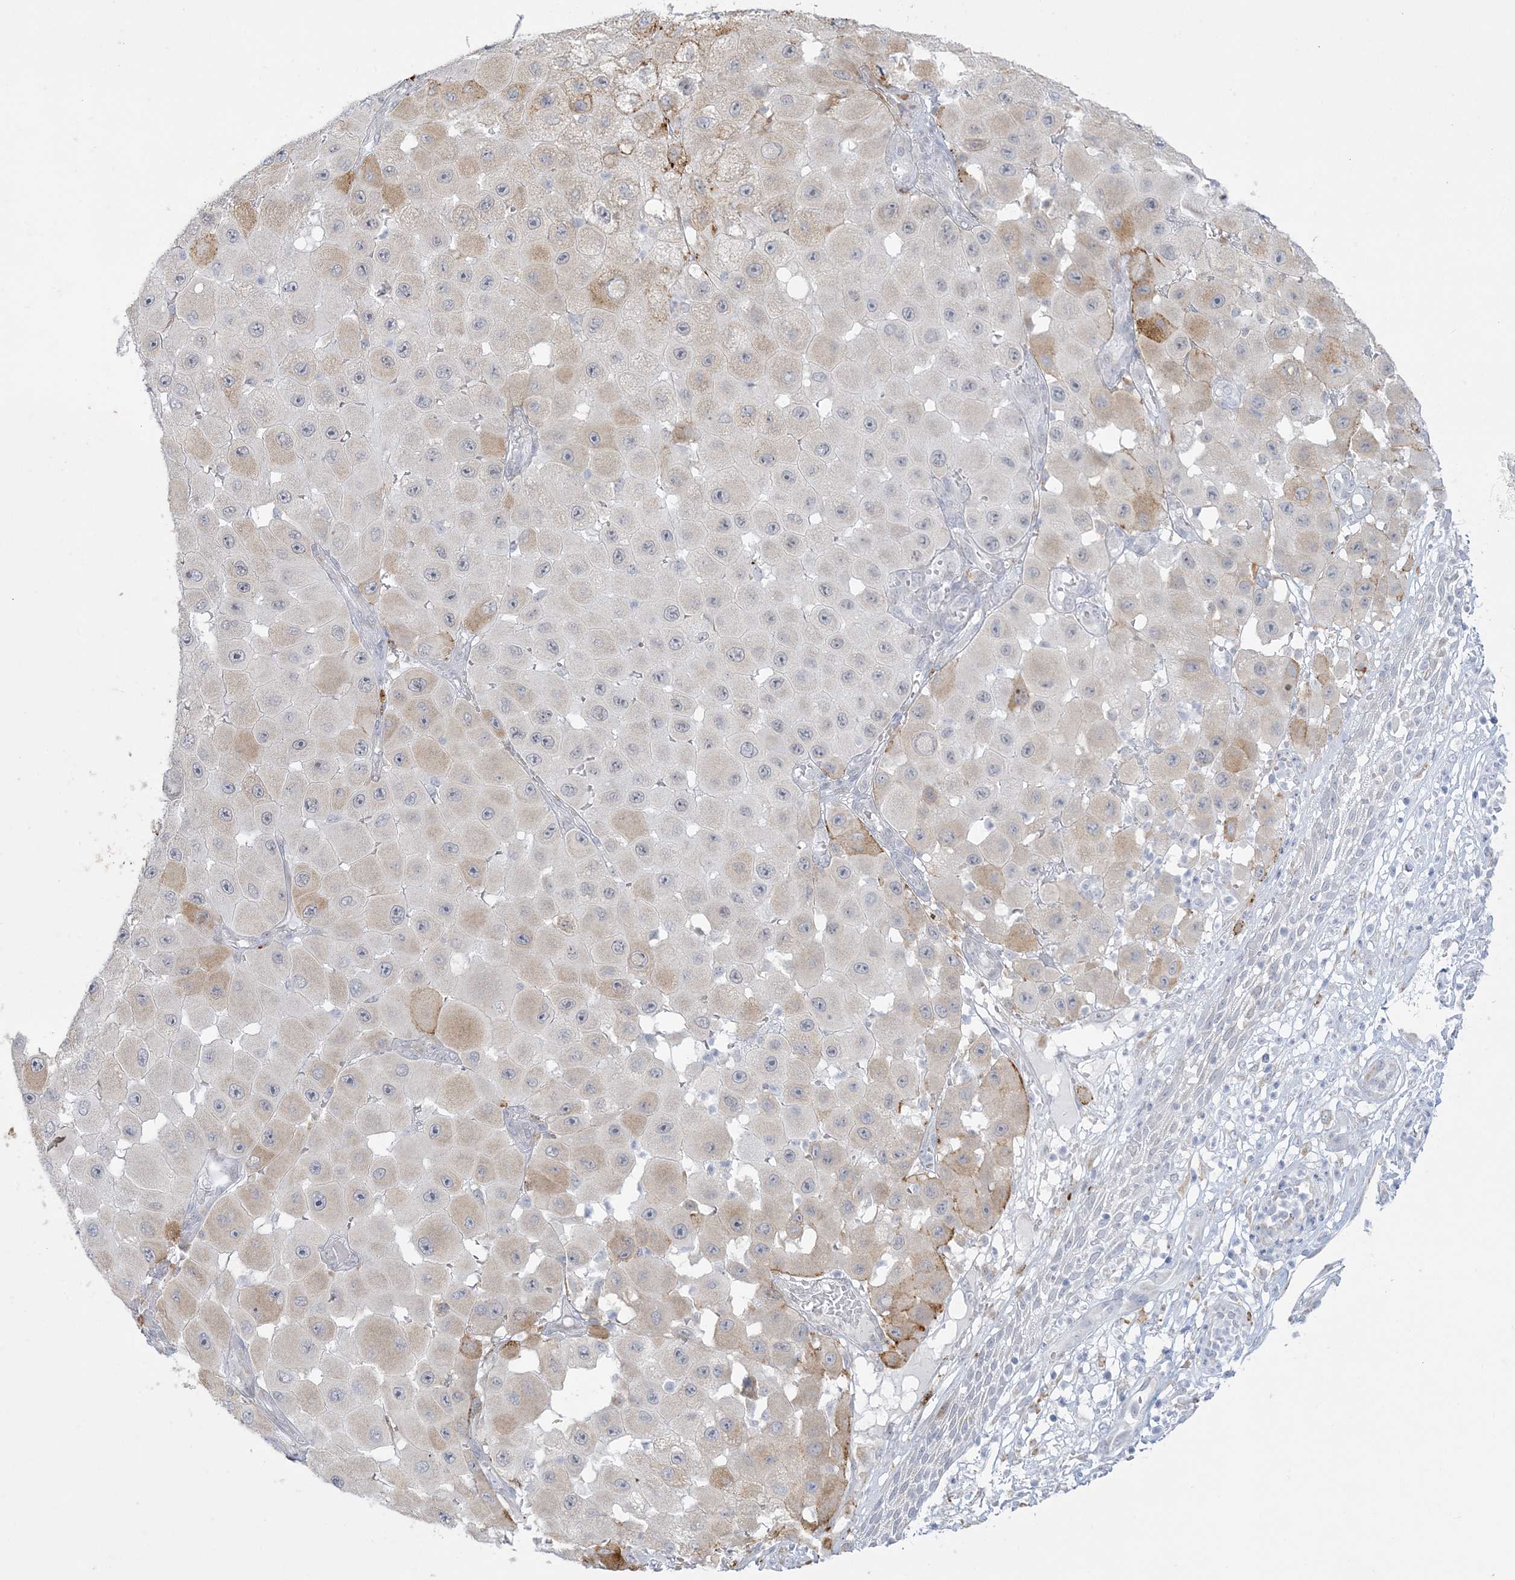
{"staining": {"intensity": "weak", "quantity": "<25%", "location": "cytoplasmic/membranous"}, "tissue": "melanoma", "cell_type": "Tumor cells", "image_type": "cancer", "snomed": [{"axis": "morphology", "description": "Malignant melanoma, NOS"}, {"axis": "topography", "description": "Skin"}], "caption": "The image displays no significant expression in tumor cells of melanoma.", "gene": "ZC3H6", "patient": {"sex": "female", "age": 81}}